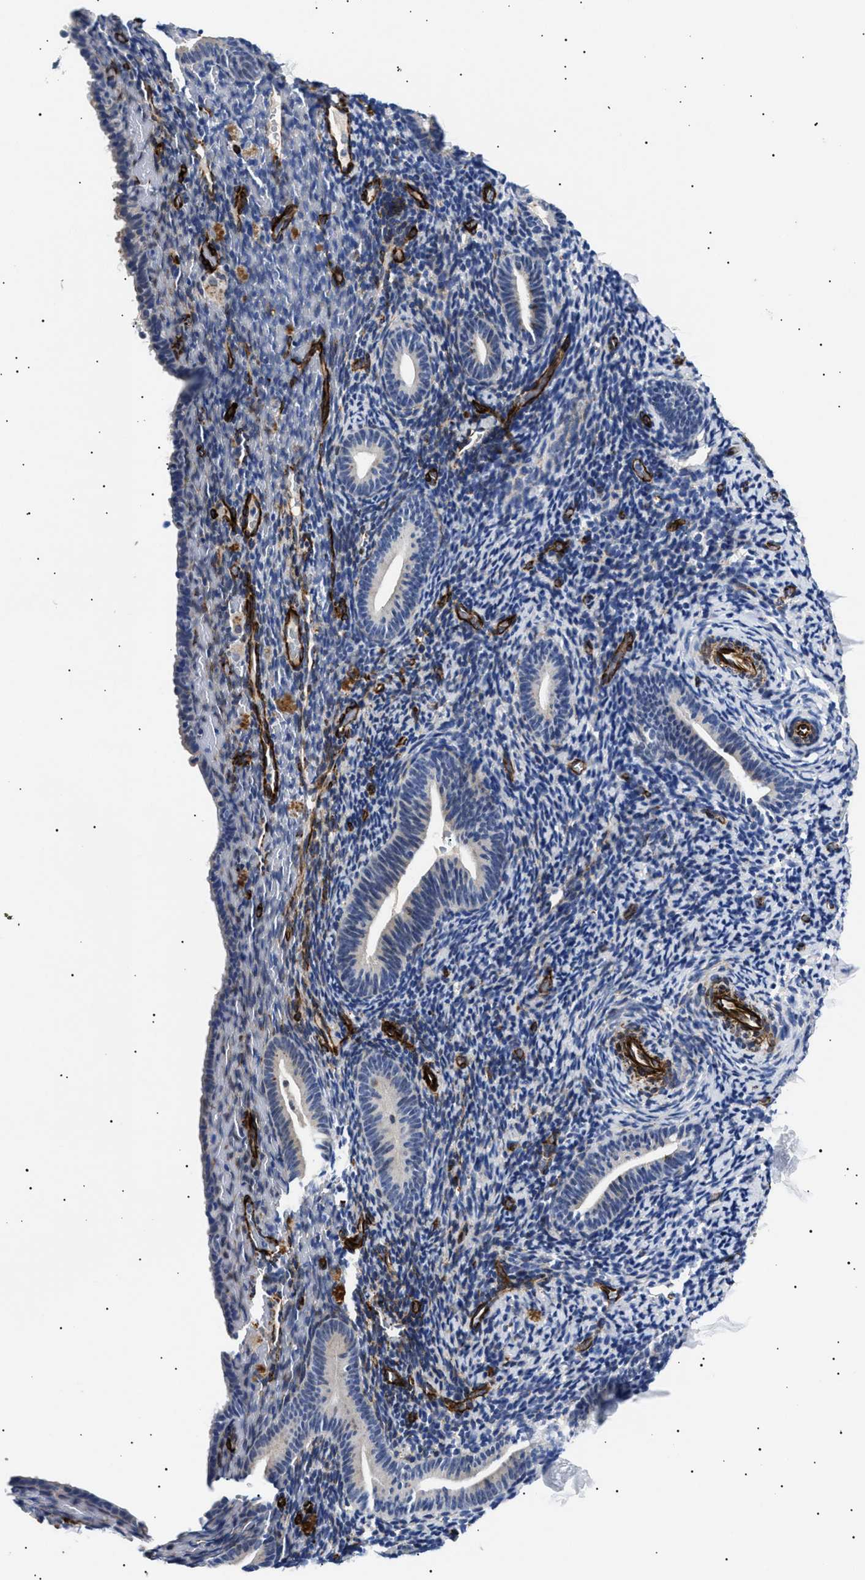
{"staining": {"intensity": "negative", "quantity": "none", "location": "none"}, "tissue": "endometrium", "cell_type": "Cells in endometrial stroma", "image_type": "normal", "snomed": [{"axis": "morphology", "description": "Normal tissue, NOS"}, {"axis": "topography", "description": "Endometrium"}], "caption": "IHC image of normal endometrium: endometrium stained with DAB exhibits no significant protein expression in cells in endometrial stroma. (DAB (3,3'-diaminobenzidine) immunohistochemistry (IHC) visualized using brightfield microscopy, high magnification).", "gene": "OLFML2A", "patient": {"sex": "female", "age": 51}}